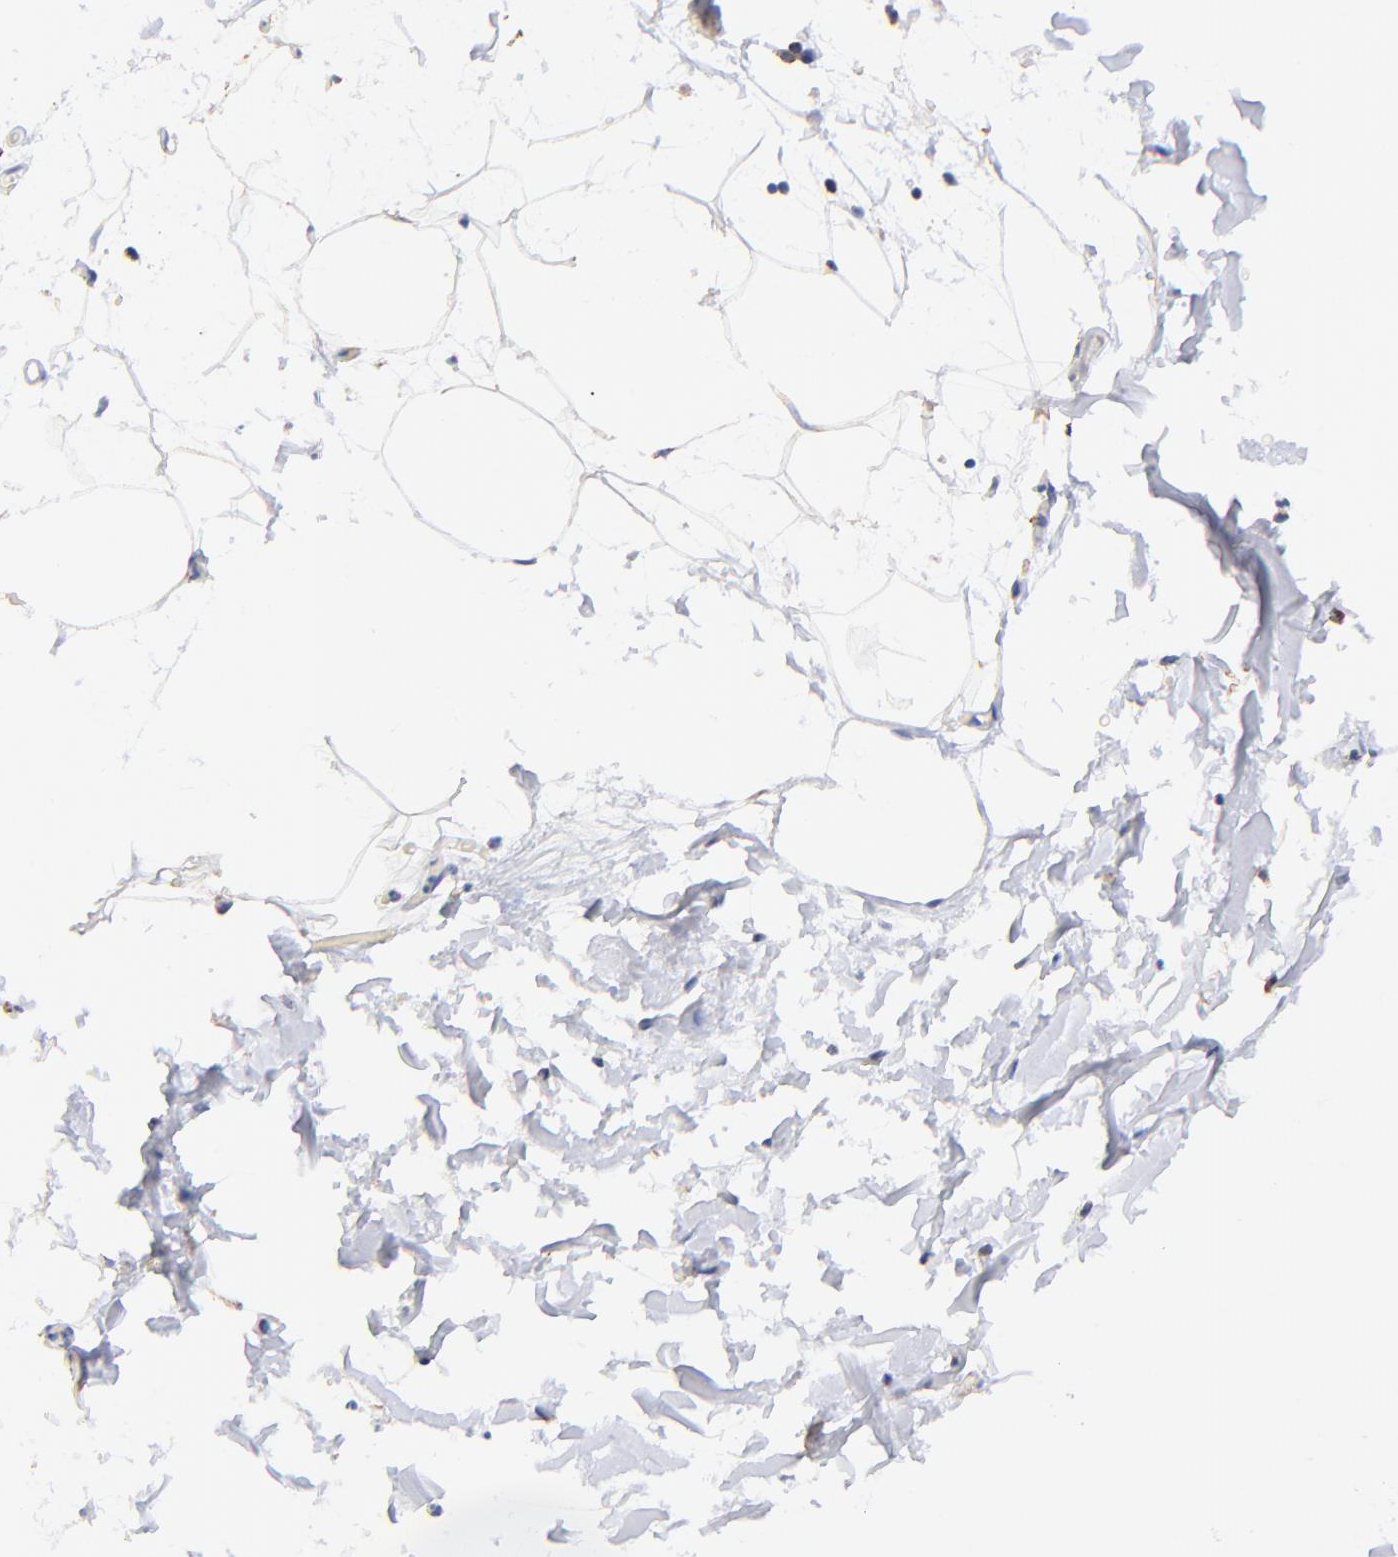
{"staining": {"intensity": "negative", "quantity": "none", "location": "none"}, "tissue": "adipose tissue", "cell_type": "Adipocytes", "image_type": "normal", "snomed": [{"axis": "morphology", "description": "Normal tissue, NOS"}, {"axis": "topography", "description": "Soft tissue"}], "caption": "Adipocytes show no significant expression in normal adipose tissue. Brightfield microscopy of immunohistochemistry stained with DAB (3,3'-diaminobenzidine) (brown) and hematoxylin (blue), captured at high magnification.", "gene": "ATP5F1D", "patient": {"sex": "male", "age": 72}}